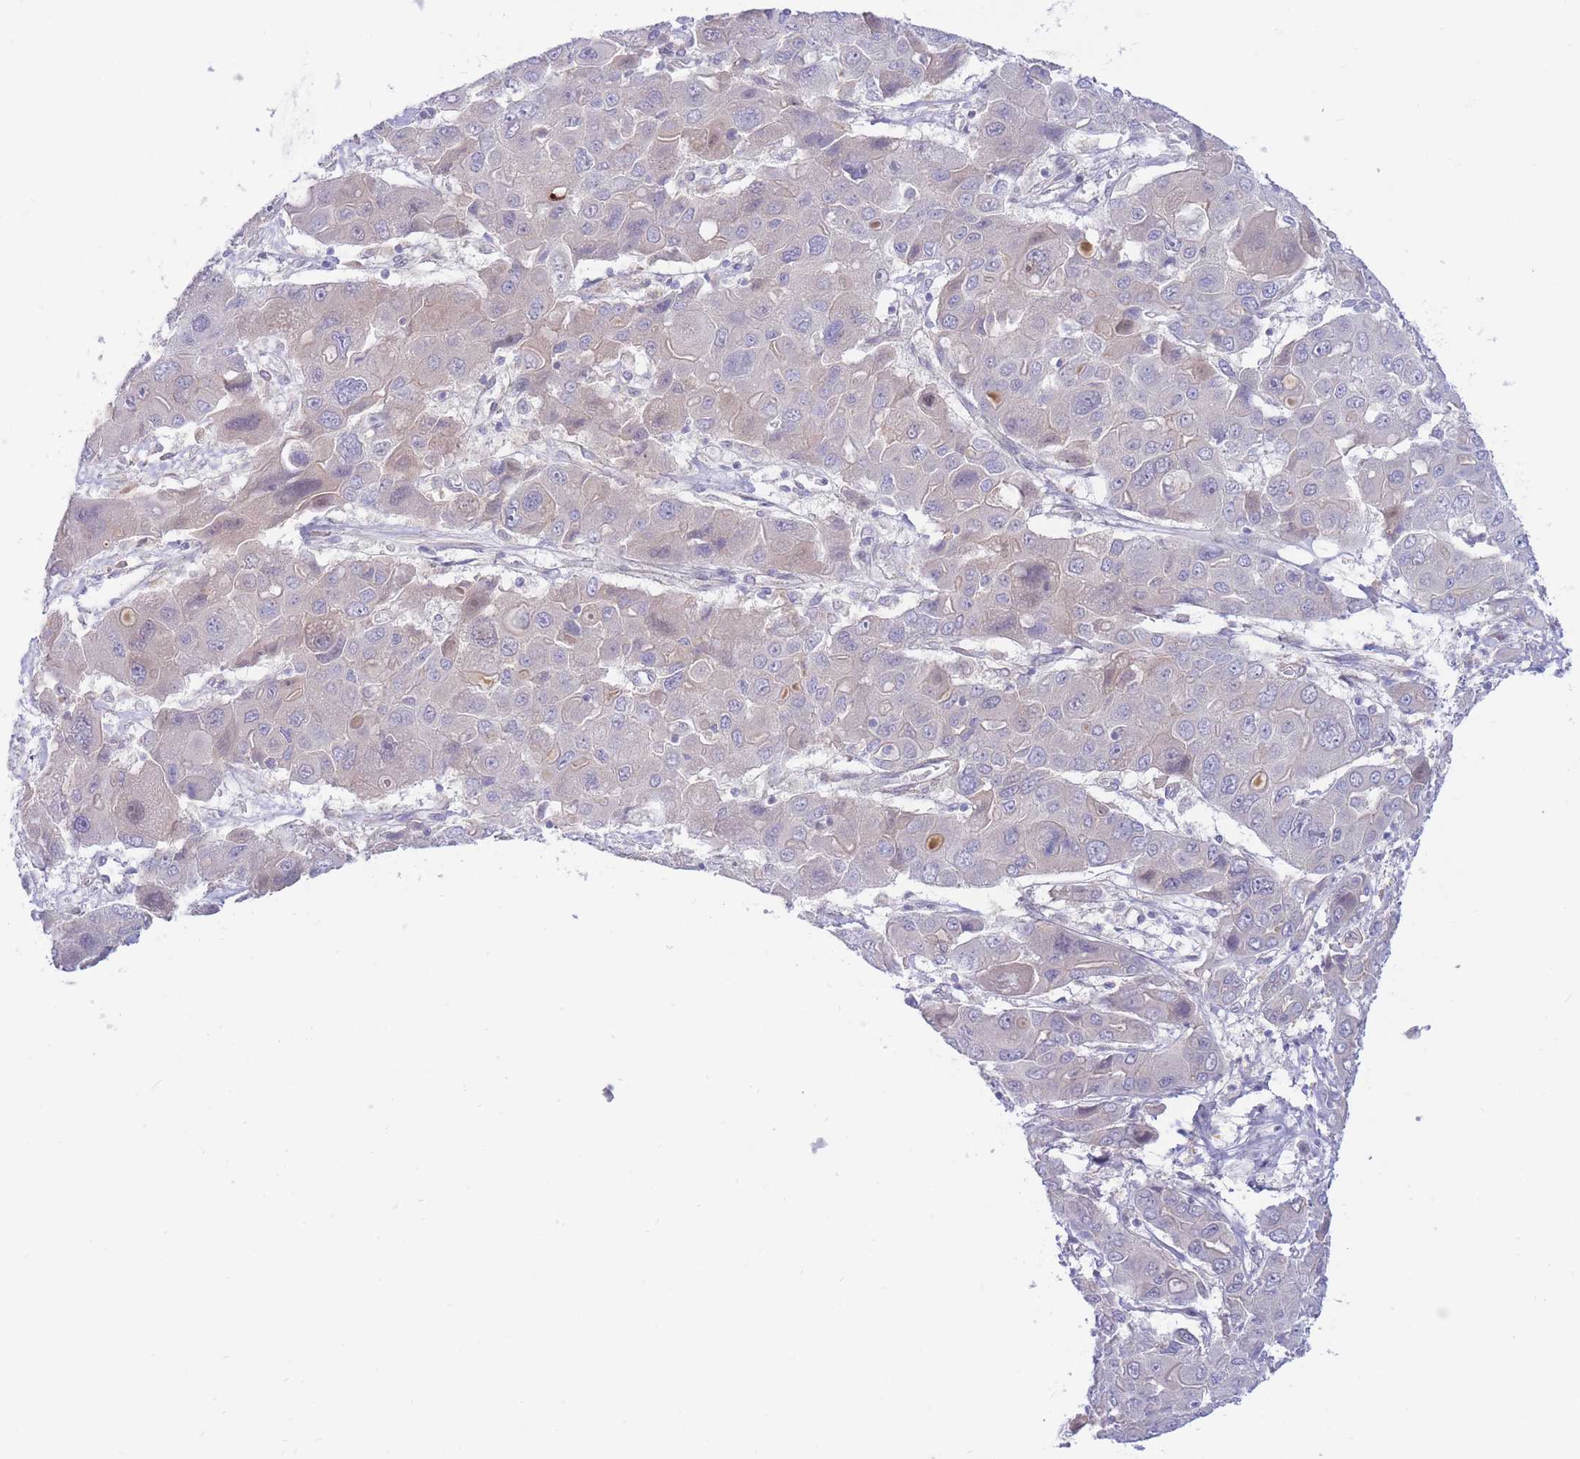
{"staining": {"intensity": "negative", "quantity": "none", "location": "none"}, "tissue": "liver cancer", "cell_type": "Tumor cells", "image_type": "cancer", "snomed": [{"axis": "morphology", "description": "Cholangiocarcinoma"}, {"axis": "topography", "description": "Liver"}], "caption": "Human liver cancer stained for a protein using immunohistochemistry displays no staining in tumor cells.", "gene": "APOL4", "patient": {"sex": "male", "age": 67}}